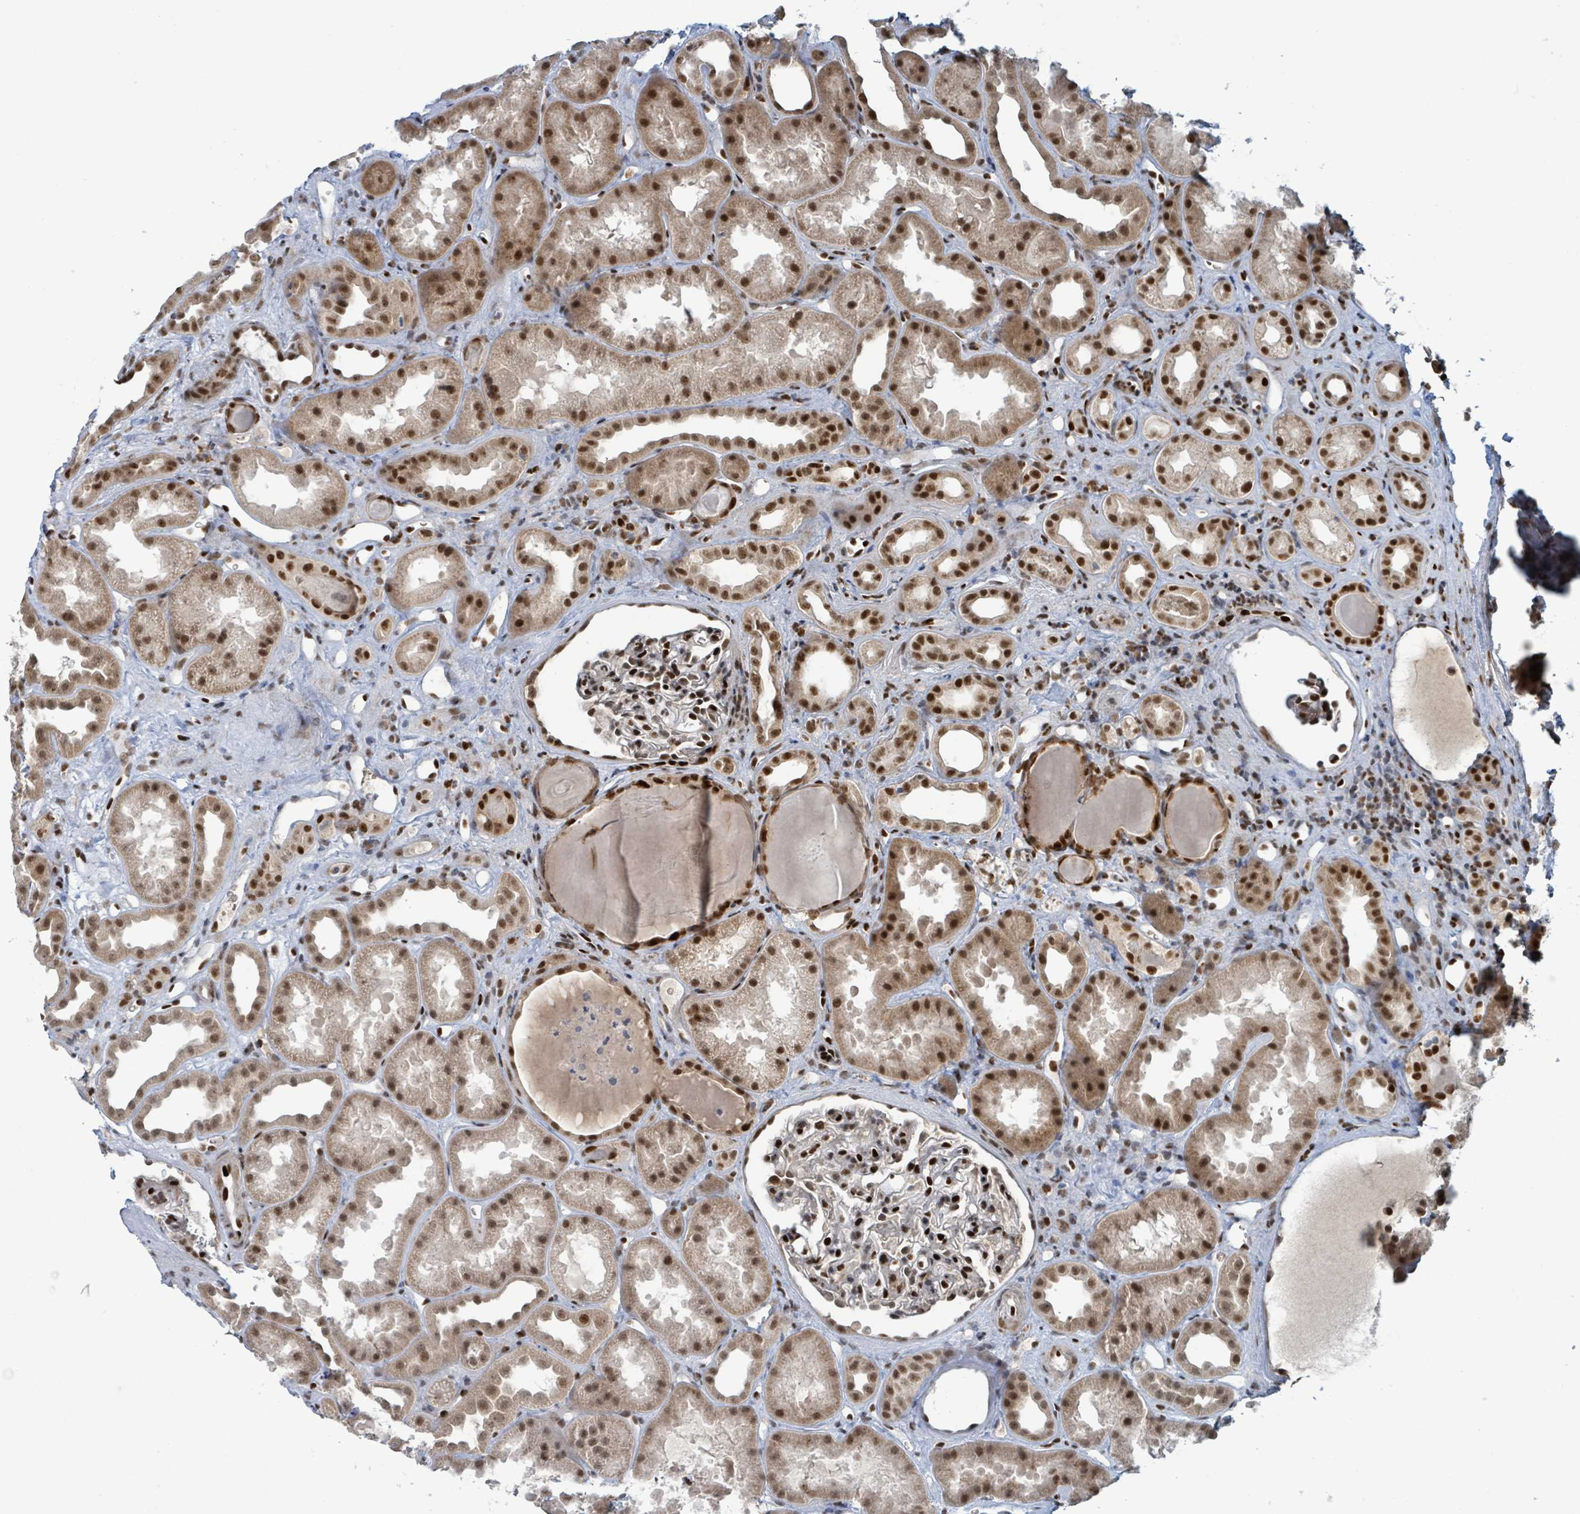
{"staining": {"intensity": "strong", "quantity": "25%-75%", "location": "nuclear"}, "tissue": "kidney", "cell_type": "Cells in glomeruli", "image_type": "normal", "snomed": [{"axis": "morphology", "description": "Normal tissue, NOS"}, {"axis": "topography", "description": "Kidney"}], "caption": "Protein staining of unremarkable kidney displays strong nuclear staining in about 25%-75% of cells in glomeruli. Using DAB (brown) and hematoxylin (blue) stains, captured at high magnification using brightfield microscopy.", "gene": "KLF3", "patient": {"sex": "male", "age": 61}}